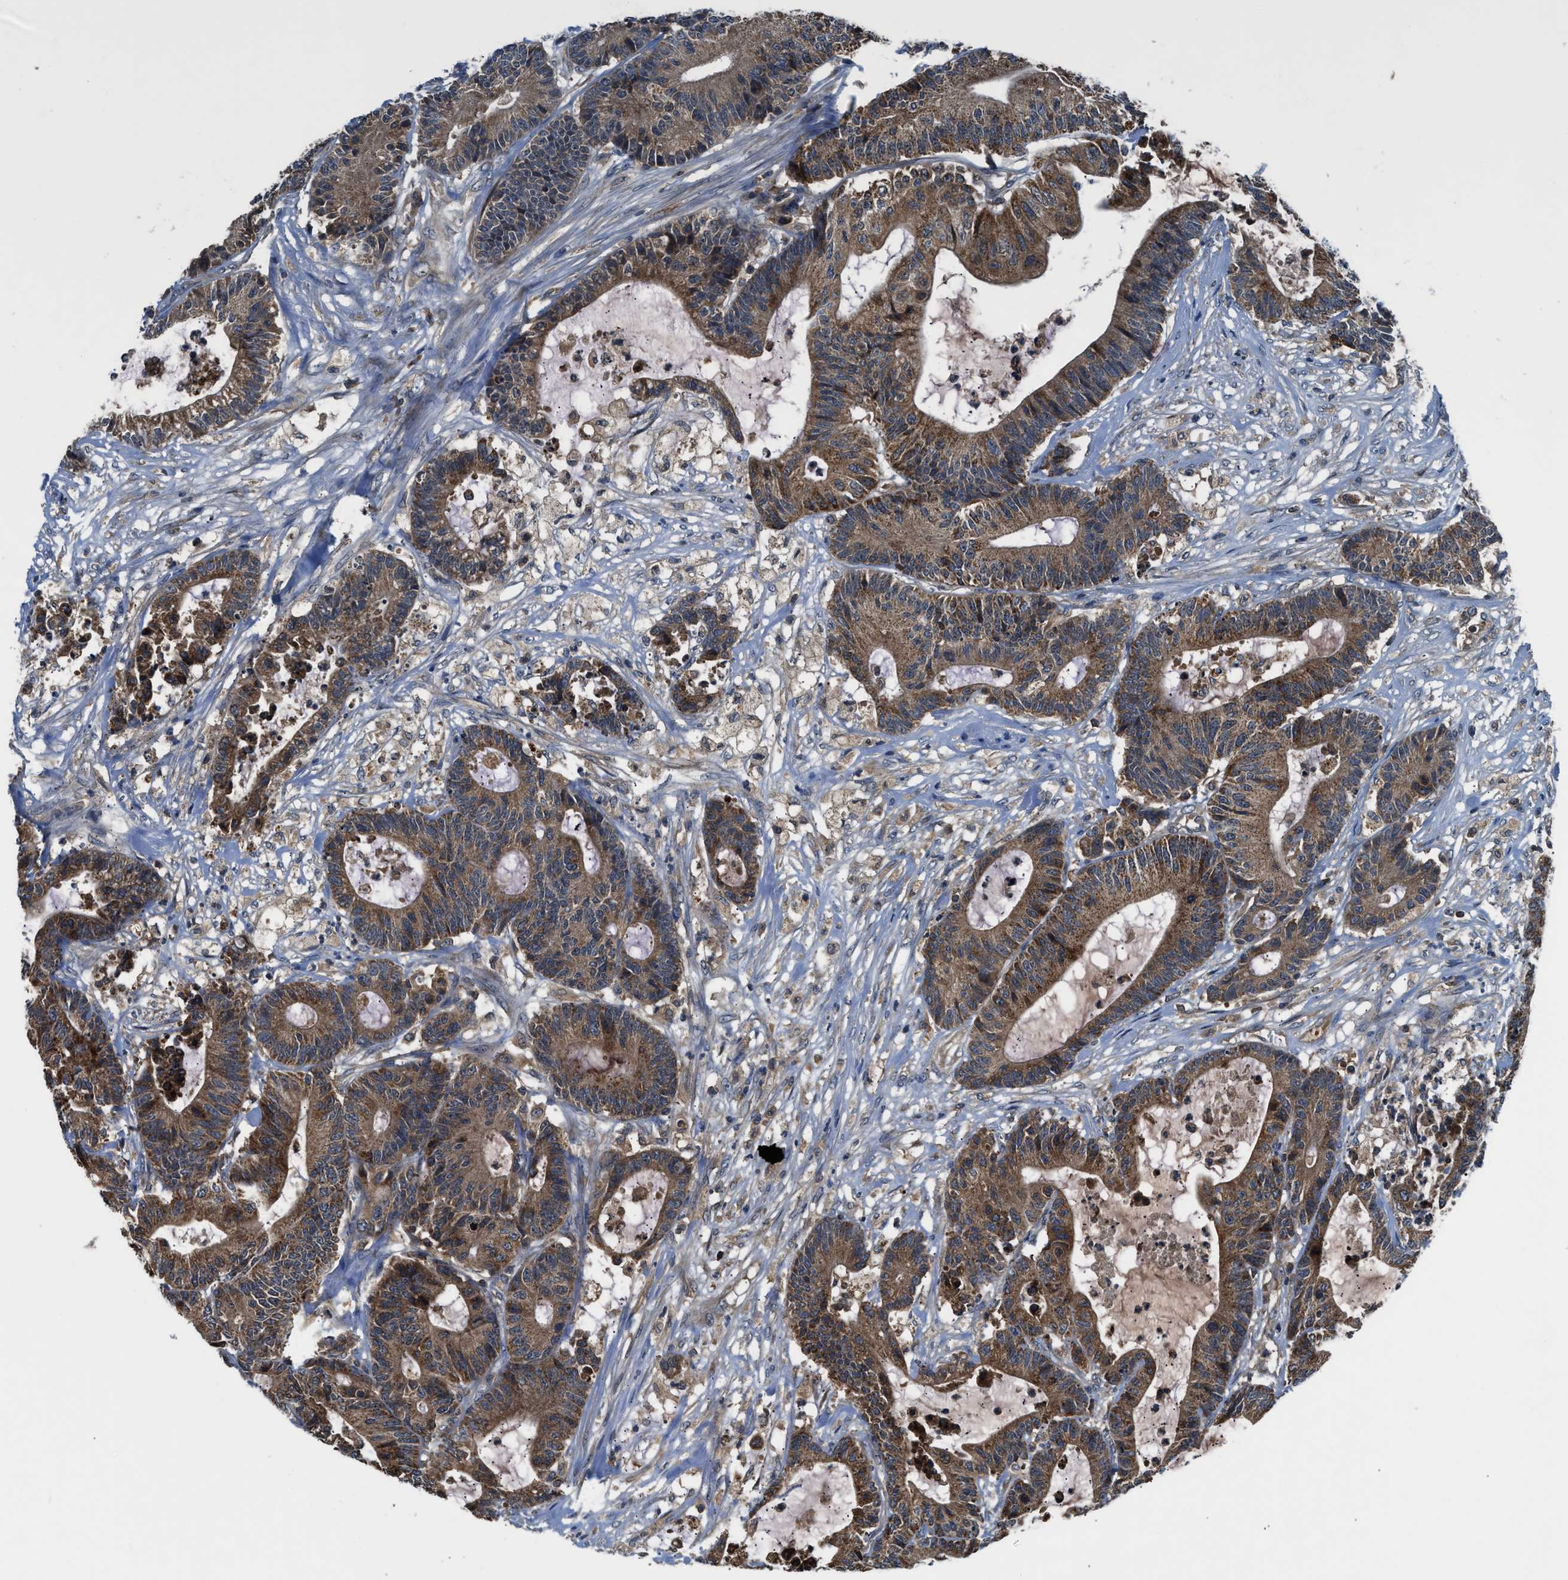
{"staining": {"intensity": "moderate", "quantity": ">75%", "location": "cytoplasmic/membranous"}, "tissue": "colorectal cancer", "cell_type": "Tumor cells", "image_type": "cancer", "snomed": [{"axis": "morphology", "description": "Adenocarcinoma, NOS"}, {"axis": "topography", "description": "Colon"}], "caption": "The micrograph demonstrates a brown stain indicating the presence of a protein in the cytoplasmic/membranous of tumor cells in colorectal adenocarcinoma.", "gene": "PAFAH2", "patient": {"sex": "female", "age": 84}}